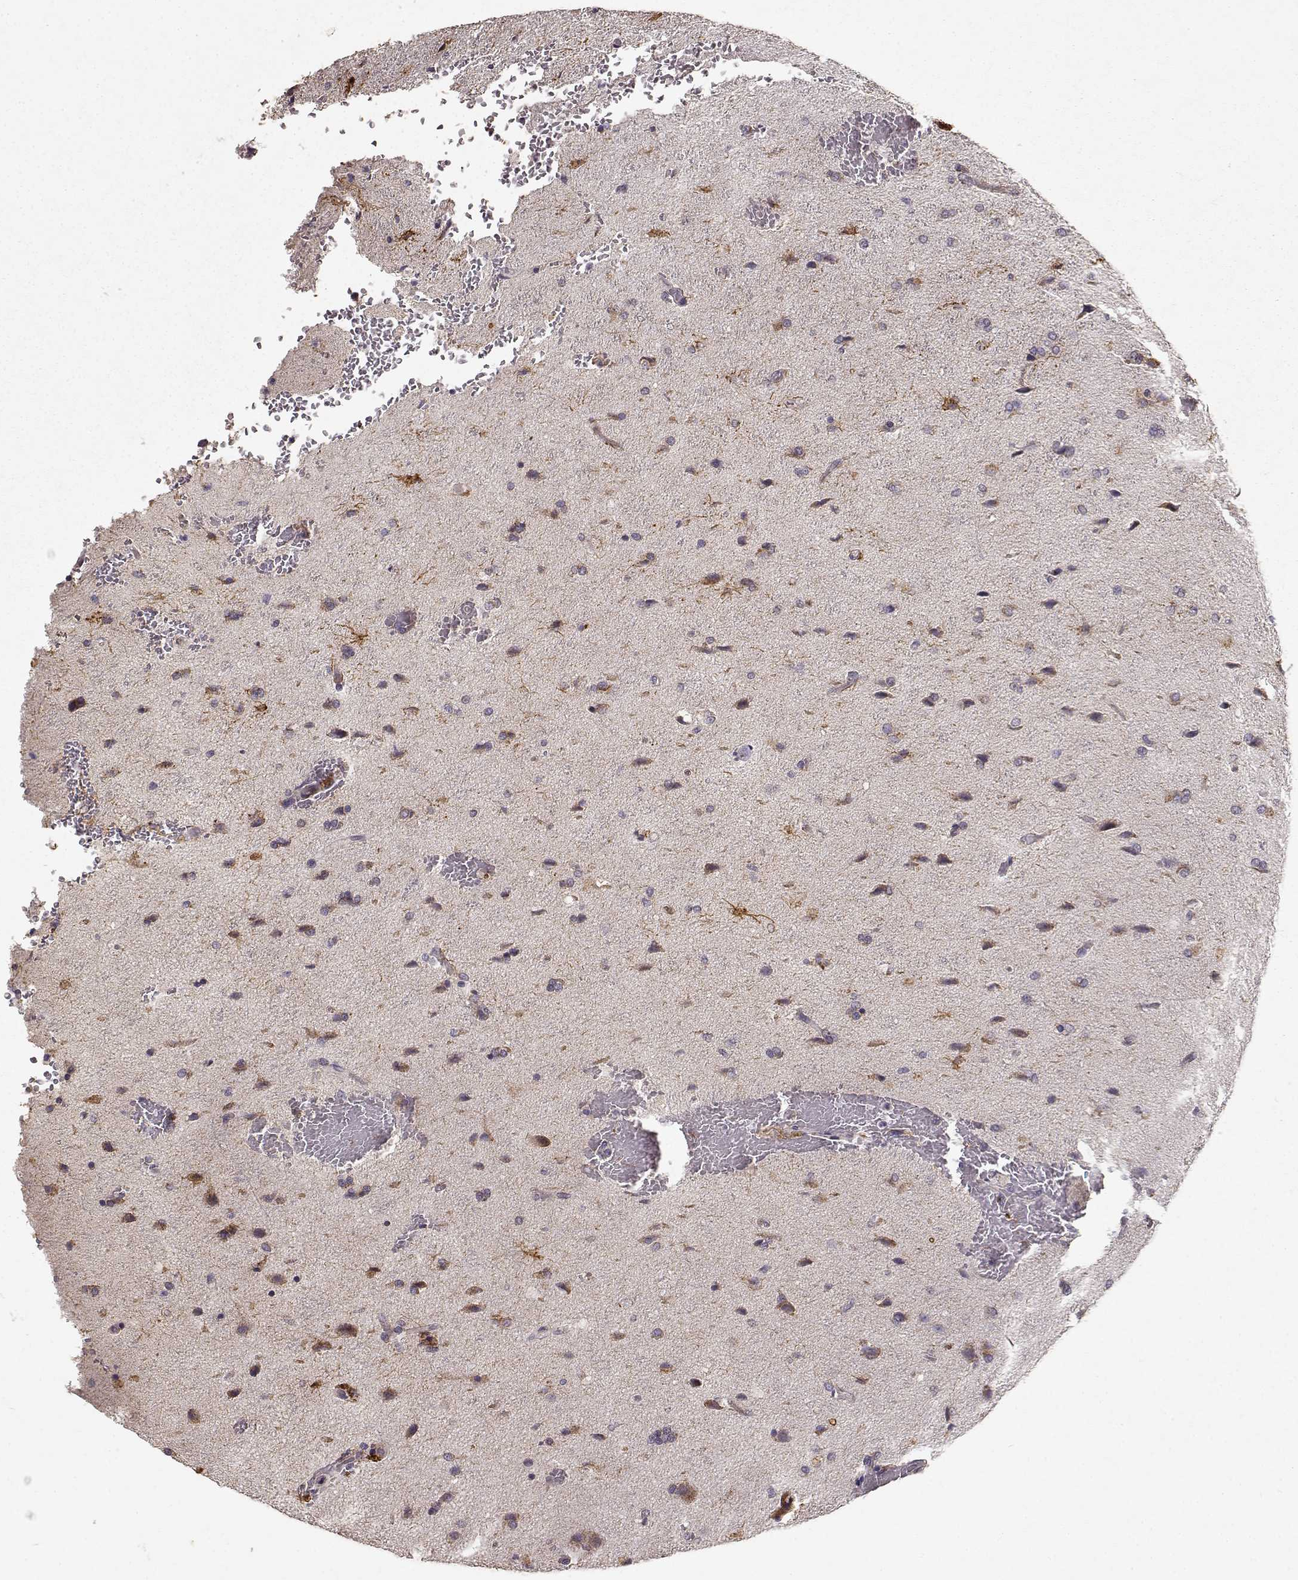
{"staining": {"intensity": "negative", "quantity": "none", "location": "none"}, "tissue": "glioma", "cell_type": "Tumor cells", "image_type": "cancer", "snomed": [{"axis": "morphology", "description": "Glioma, malignant, High grade"}, {"axis": "topography", "description": "Brain"}], "caption": "Micrograph shows no significant protein expression in tumor cells of glioma.", "gene": "ERBB3", "patient": {"sex": "male", "age": 68}}